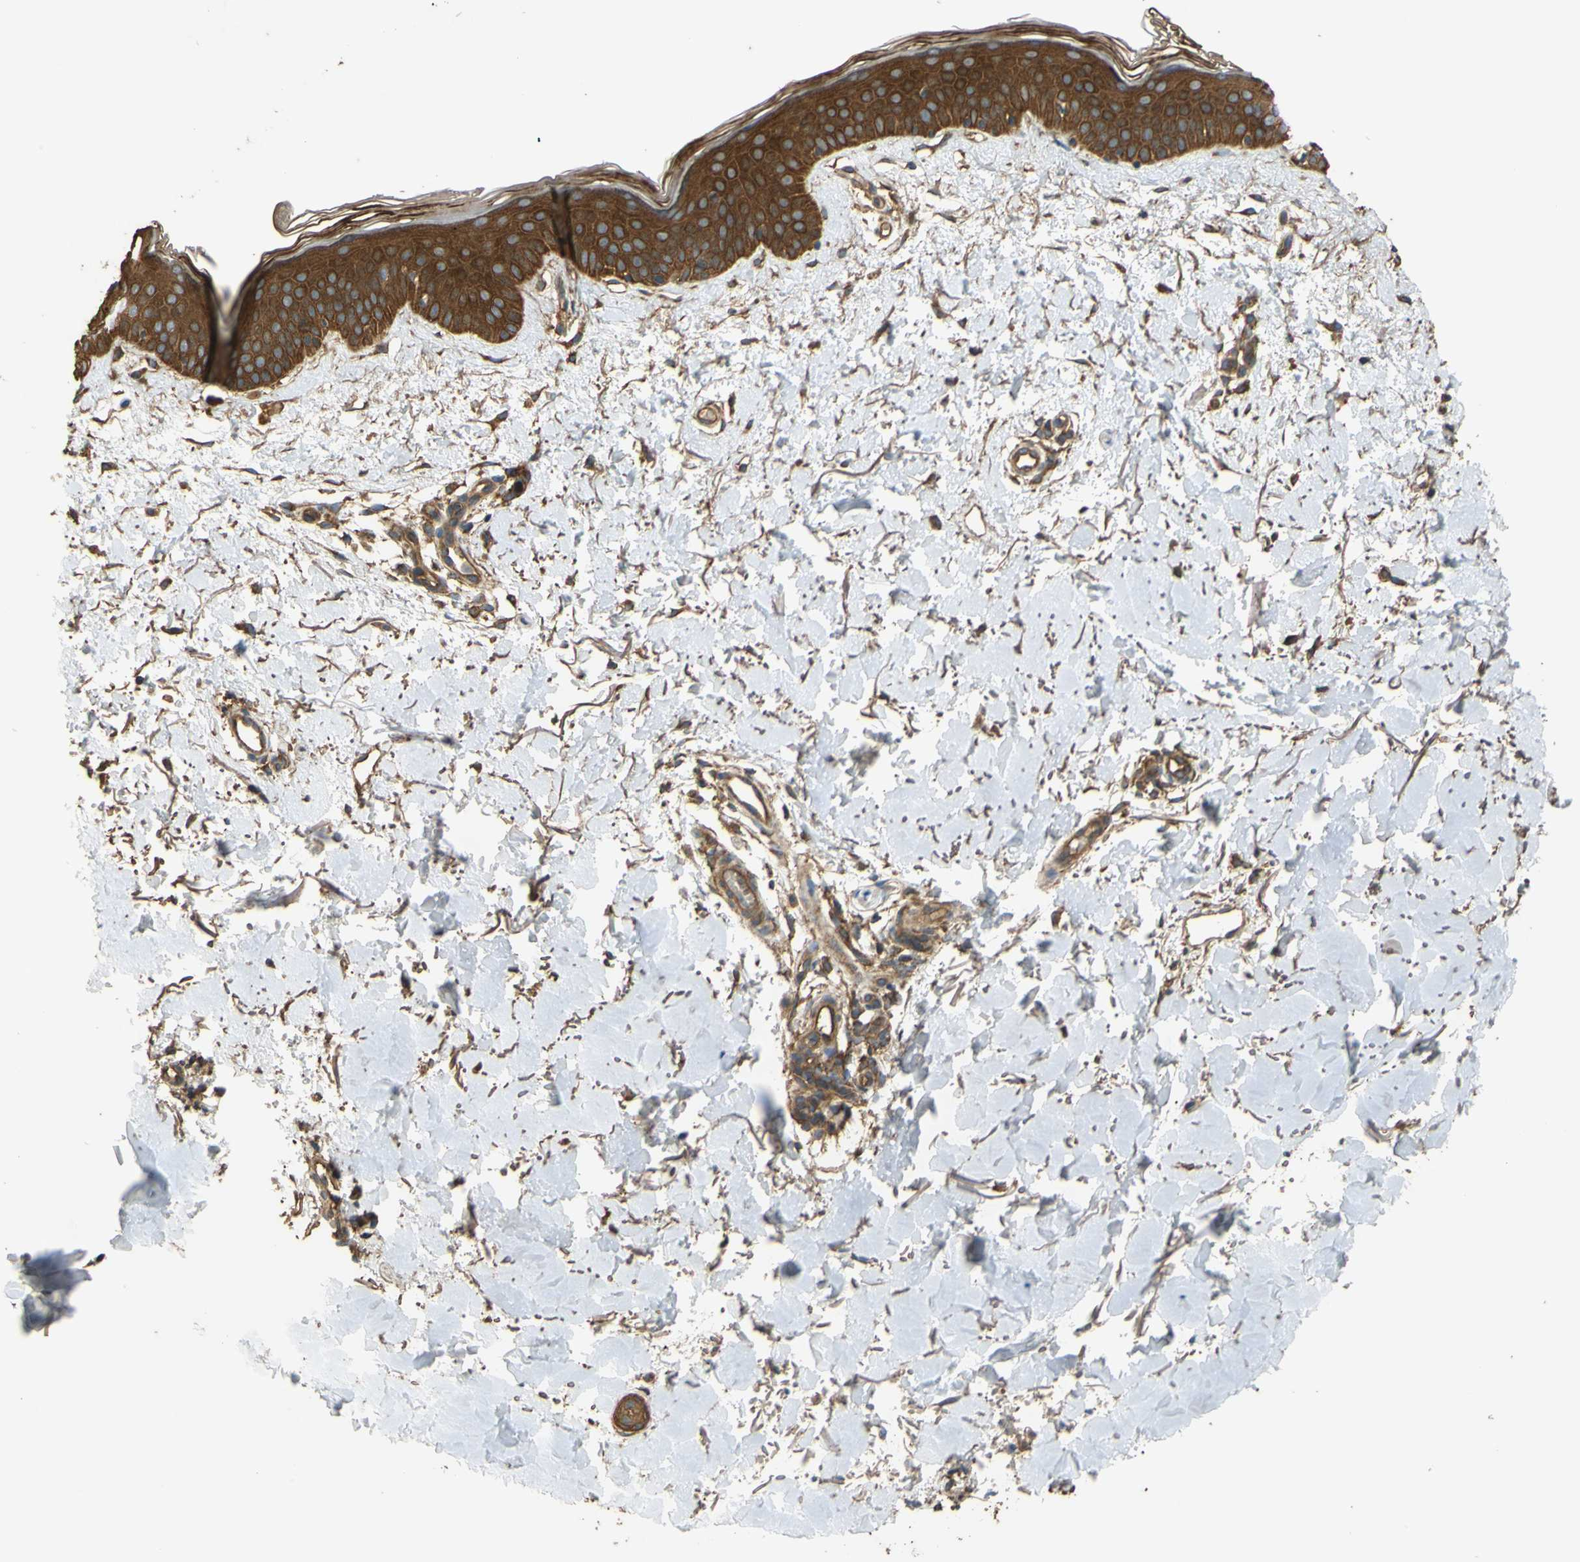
{"staining": {"intensity": "strong", "quantity": ">75%", "location": "cytoplasmic/membranous"}, "tissue": "skin", "cell_type": "Fibroblasts", "image_type": "normal", "snomed": [{"axis": "morphology", "description": "Normal tissue, NOS"}, {"axis": "topography", "description": "Skin"}], "caption": "Immunohistochemical staining of benign skin shows >75% levels of strong cytoplasmic/membranous protein expression in about >75% of fibroblasts.", "gene": "CTTN", "patient": {"sex": "female", "age": 56}}